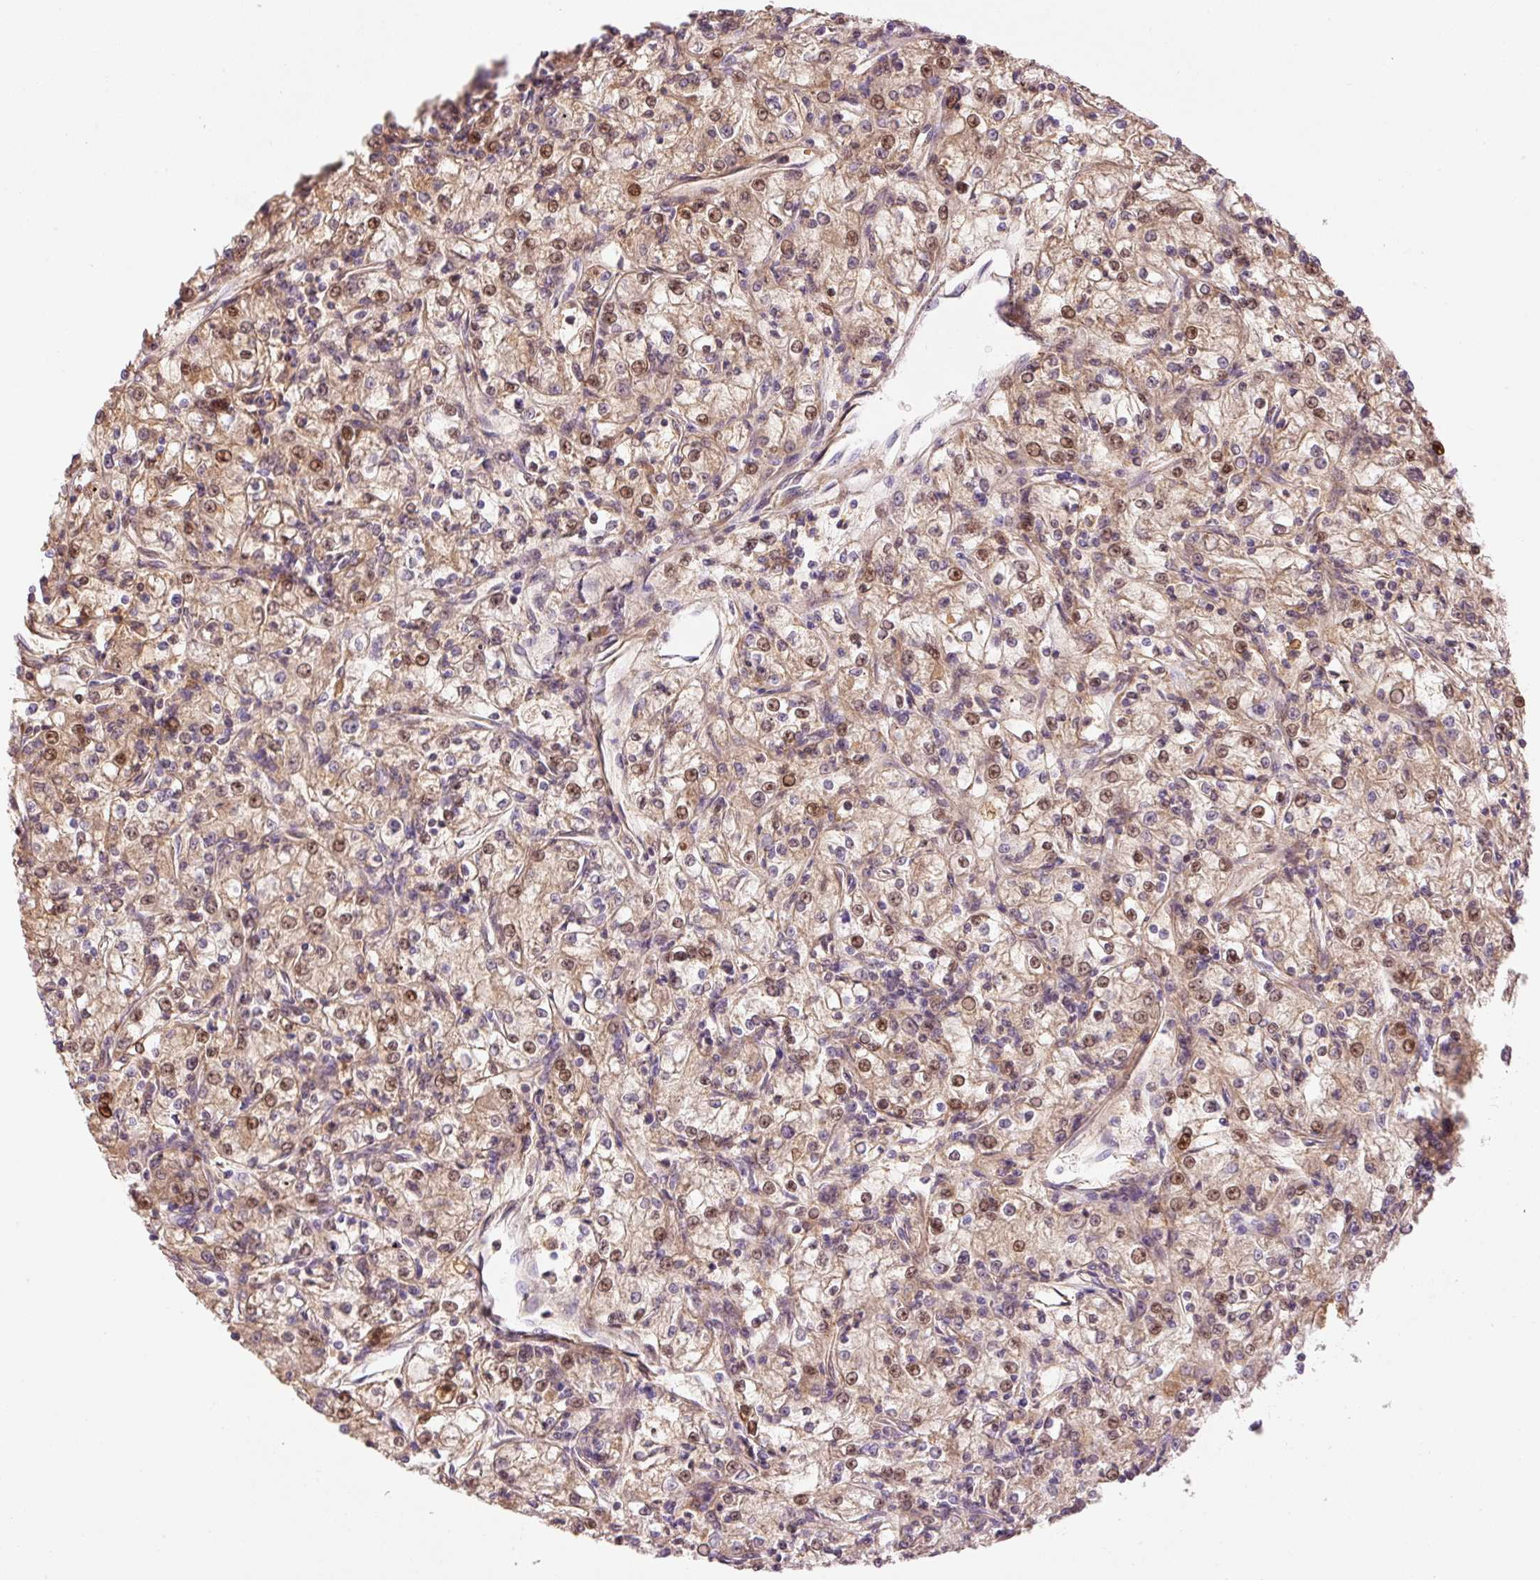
{"staining": {"intensity": "moderate", "quantity": ">75%", "location": "cytoplasmic/membranous,nuclear"}, "tissue": "renal cancer", "cell_type": "Tumor cells", "image_type": "cancer", "snomed": [{"axis": "morphology", "description": "Adenocarcinoma, NOS"}, {"axis": "topography", "description": "Kidney"}], "caption": "A photomicrograph showing moderate cytoplasmic/membranous and nuclear positivity in about >75% of tumor cells in renal adenocarcinoma, as visualized by brown immunohistochemical staining.", "gene": "CMTM8", "patient": {"sex": "female", "age": 59}}